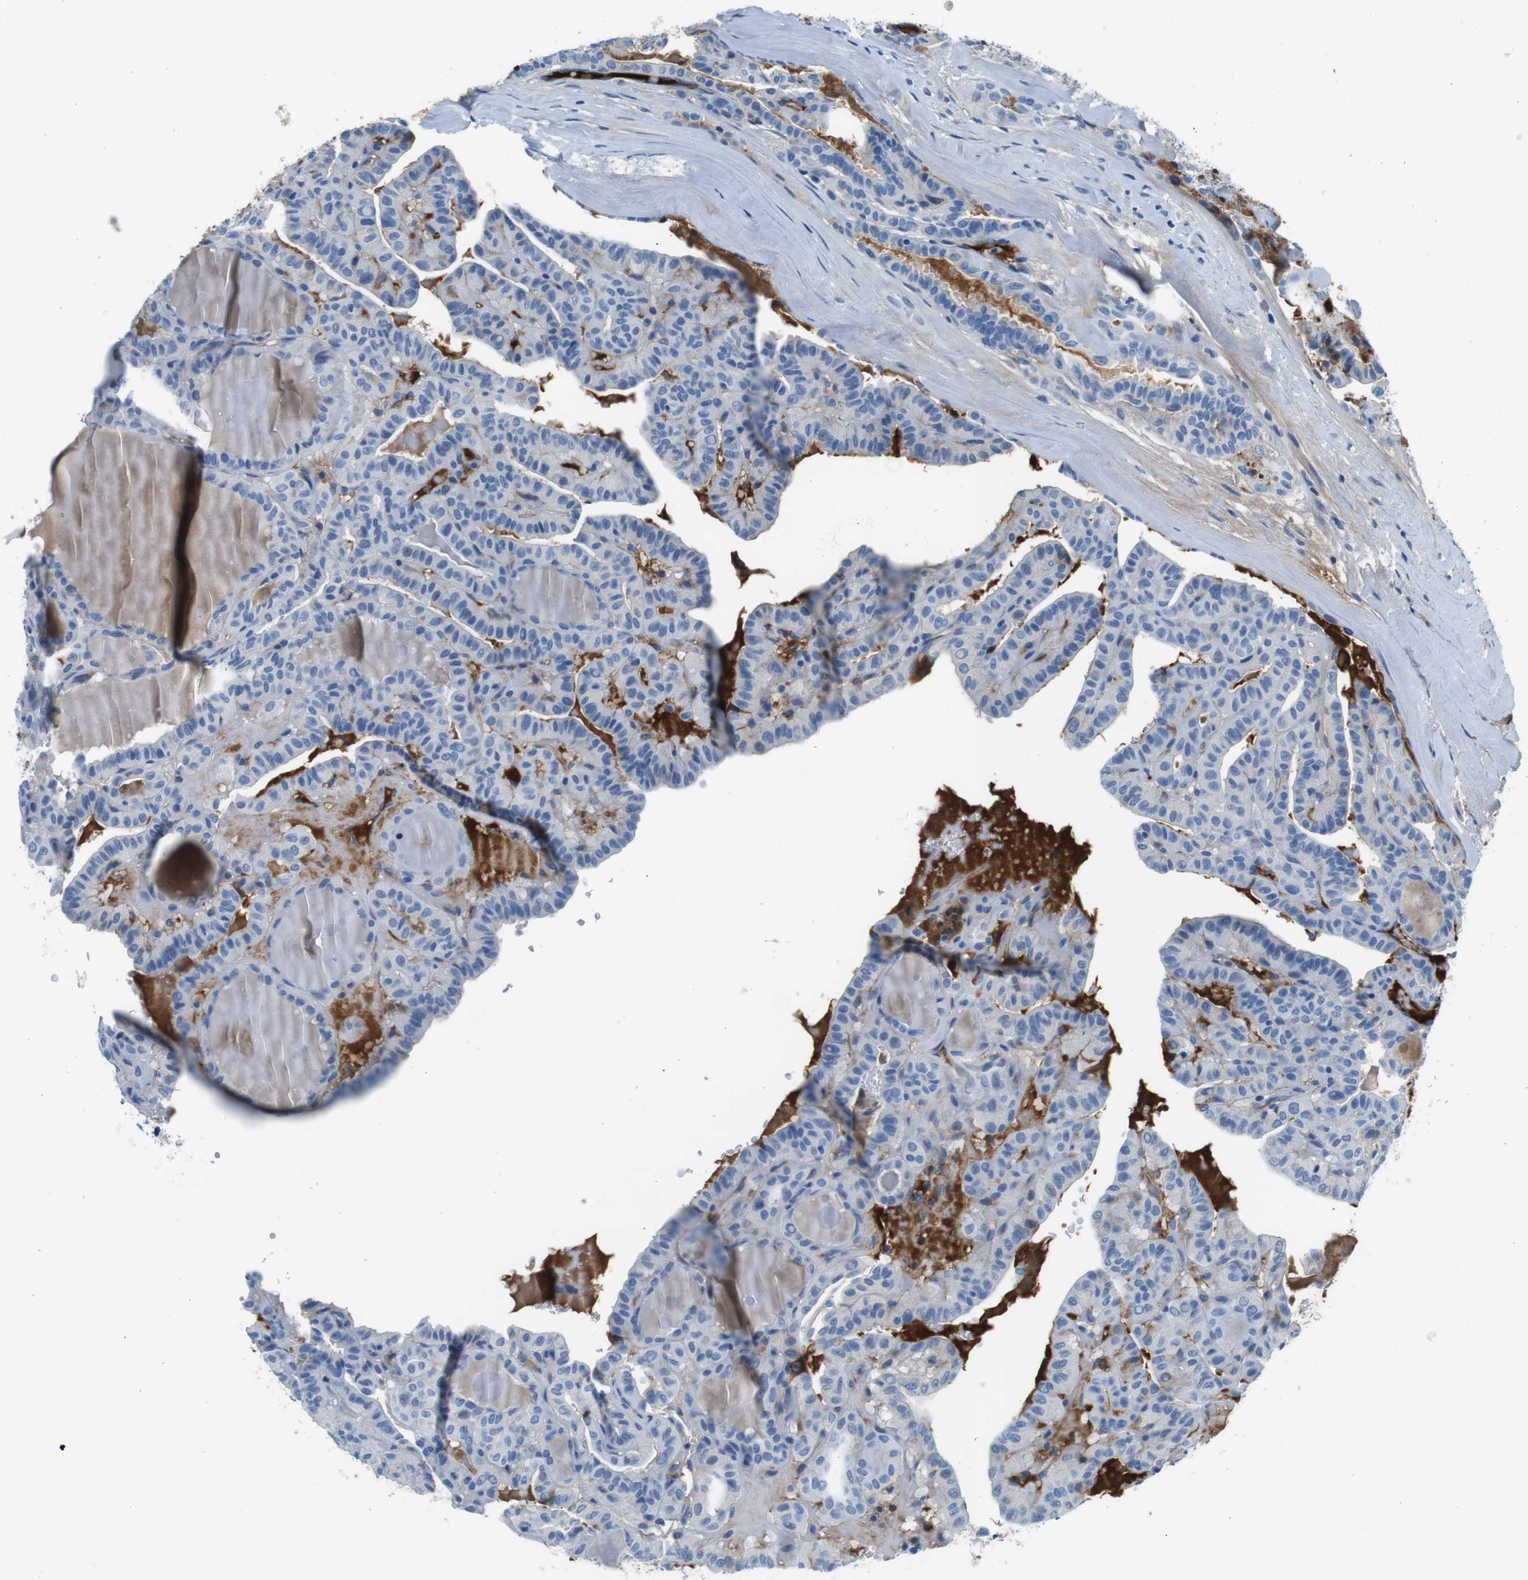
{"staining": {"intensity": "weak", "quantity": "25%-75%", "location": "cytoplasmic/membranous"}, "tissue": "thyroid cancer", "cell_type": "Tumor cells", "image_type": "cancer", "snomed": [{"axis": "morphology", "description": "Papillary adenocarcinoma, NOS"}, {"axis": "topography", "description": "Thyroid gland"}], "caption": "Tumor cells display low levels of weak cytoplasmic/membranous positivity in approximately 25%-75% of cells in human thyroid cancer (papillary adenocarcinoma). Nuclei are stained in blue.", "gene": "IGHD", "patient": {"sex": "male", "age": 77}}